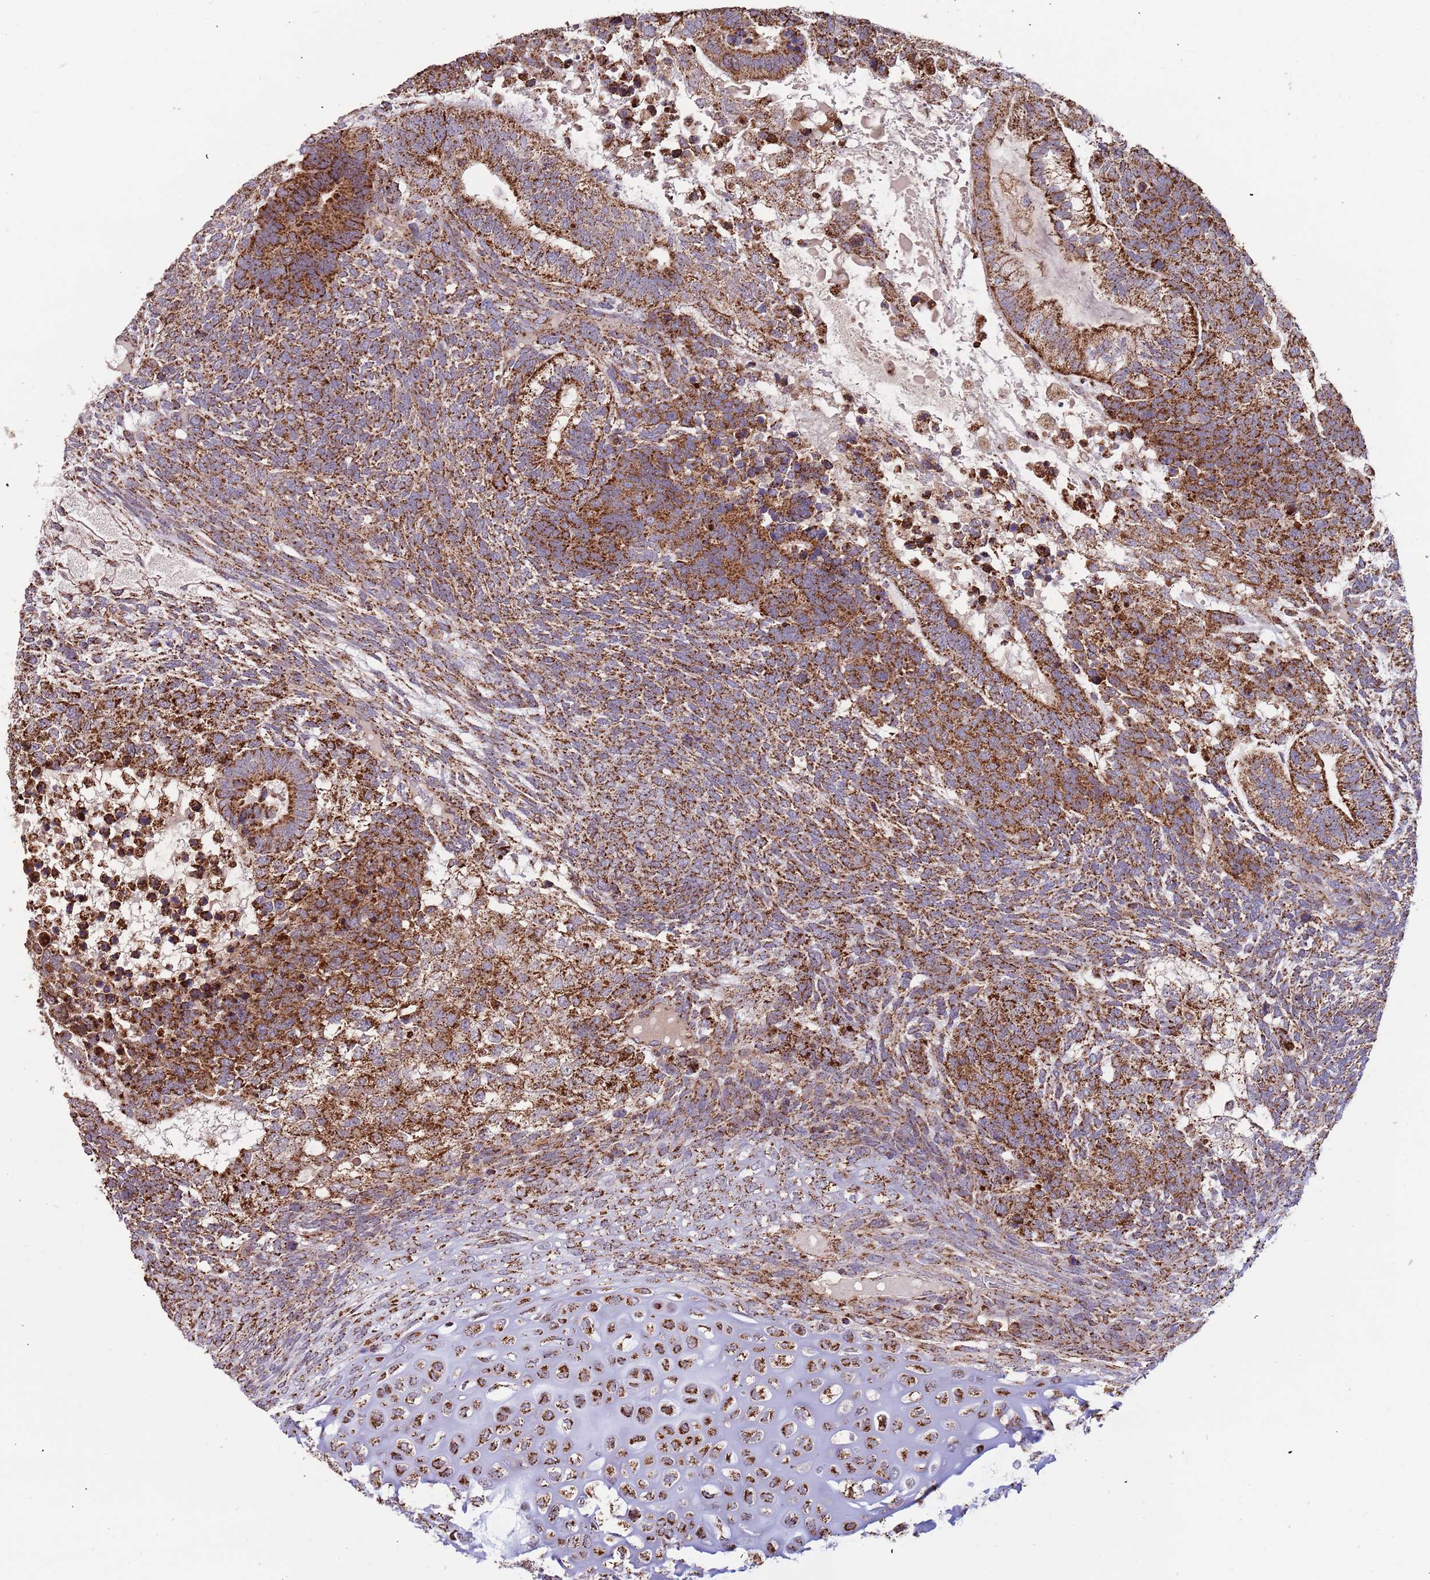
{"staining": {"intensity": "strong", "quantity": ">75%", "location": "cytoplasmic/membranous"}, "tissue": "testis cancer", "cell_type": "Tumor cells", "image_type": "cancer", "snomed": [{"axis": "morphology", "description": "Carcinoma, Embryonal, NOS"}, {"axis": "topography", "description": "Testis"}], "caption": "Tumor cells display high levels of strong cytoplasmic/membranous positivity in about >75% of cells in testis embryonal carcinoma.", "gene": "VPS16", "patient": {"sex": "male", "age": 23}}